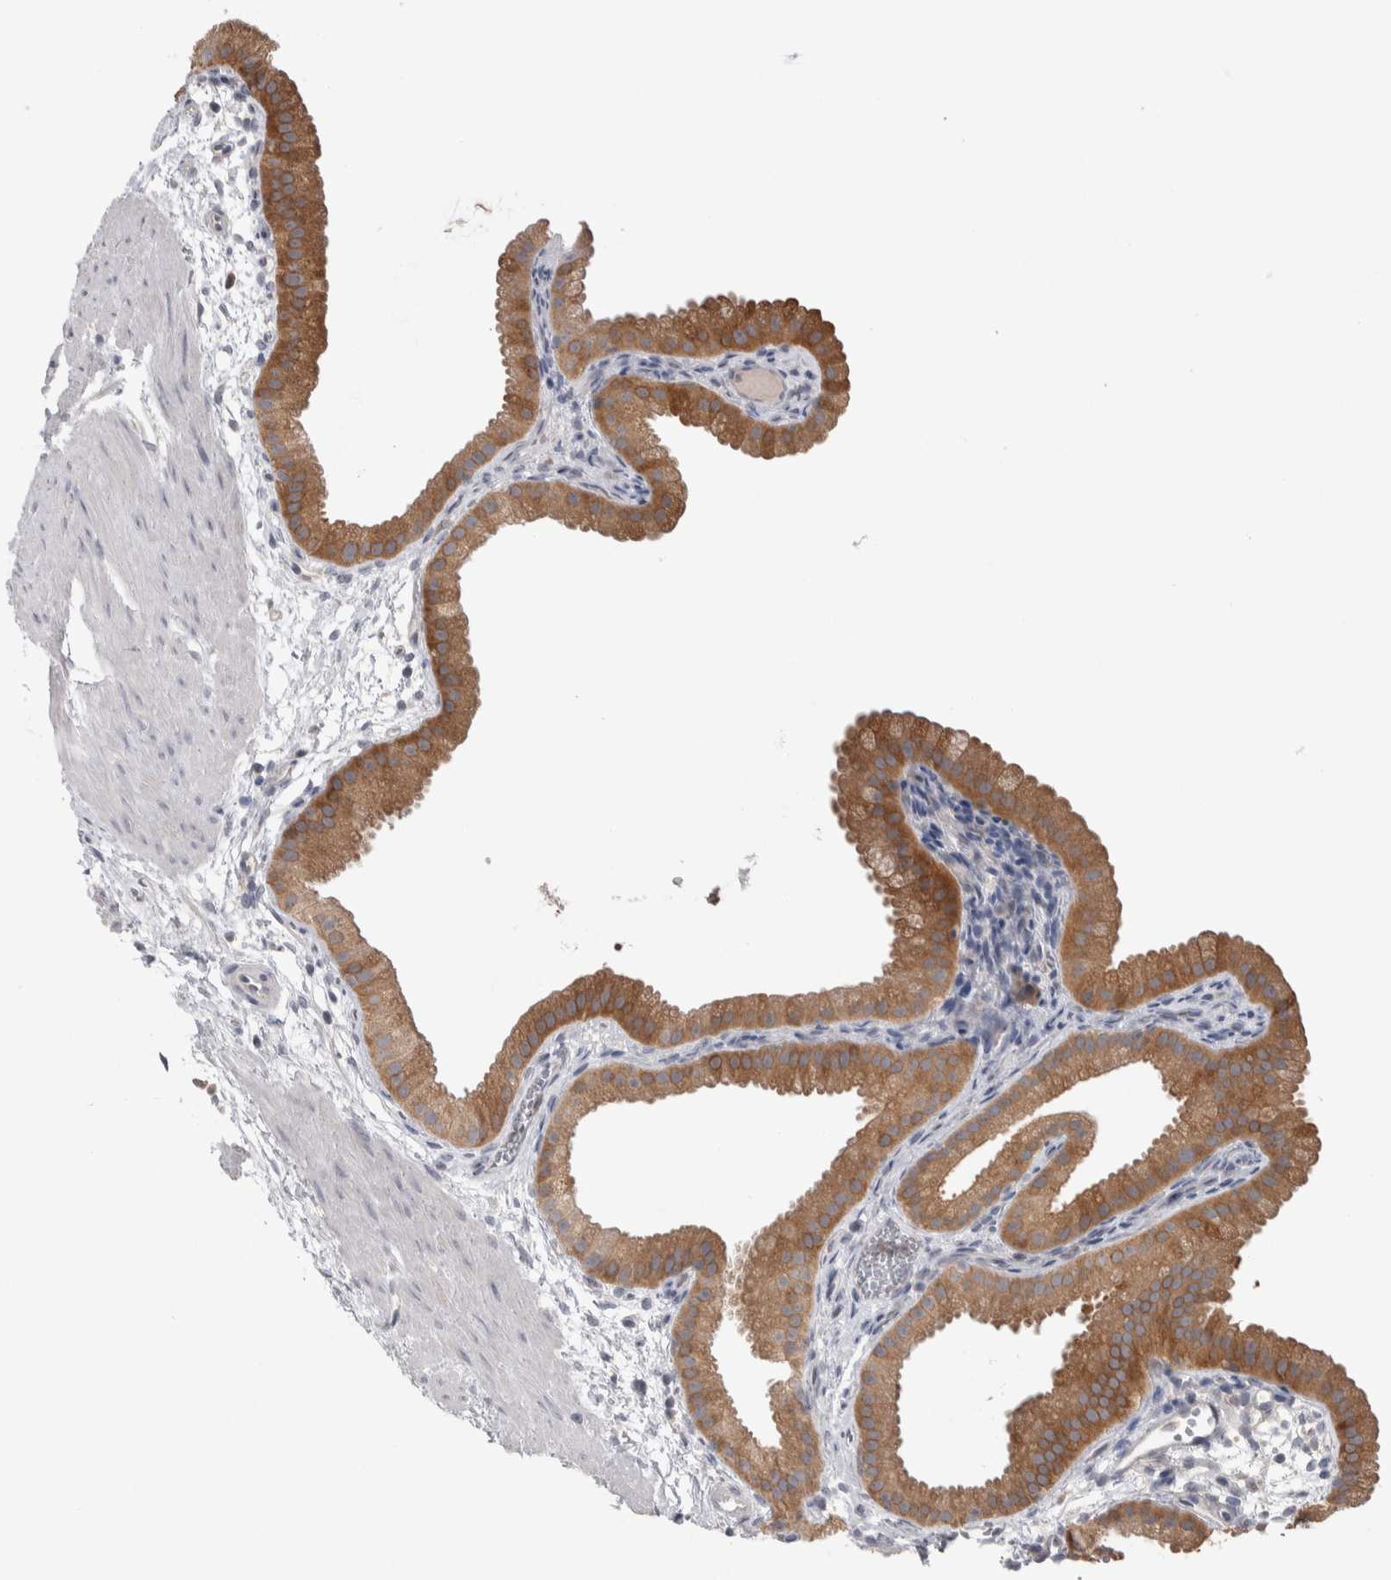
{"staining": {"intensity": "moderate", "quantity": ">75%", "location": "cytoplasmic/membranous"}, "tissue": "gallbladder", "cell_type": "Glandular cells", "image_type": "normal", "snomed": [{"axis": "morphology", "description": "Normal tissue, NOS"}, {"axis": "topography", "description": "Gallbladder"}], "caption": "The photomicrograph displays immunohistochemical staining of normal gallbladder. There is moderate cytoplasmic/membranous positivity is seen in about >75% of glandular cells. (DAB = brown stain, brightfield microscopy at high magnification).", "gene": "HTATIP2", "patient": {"sex": "female", "age": 64}}